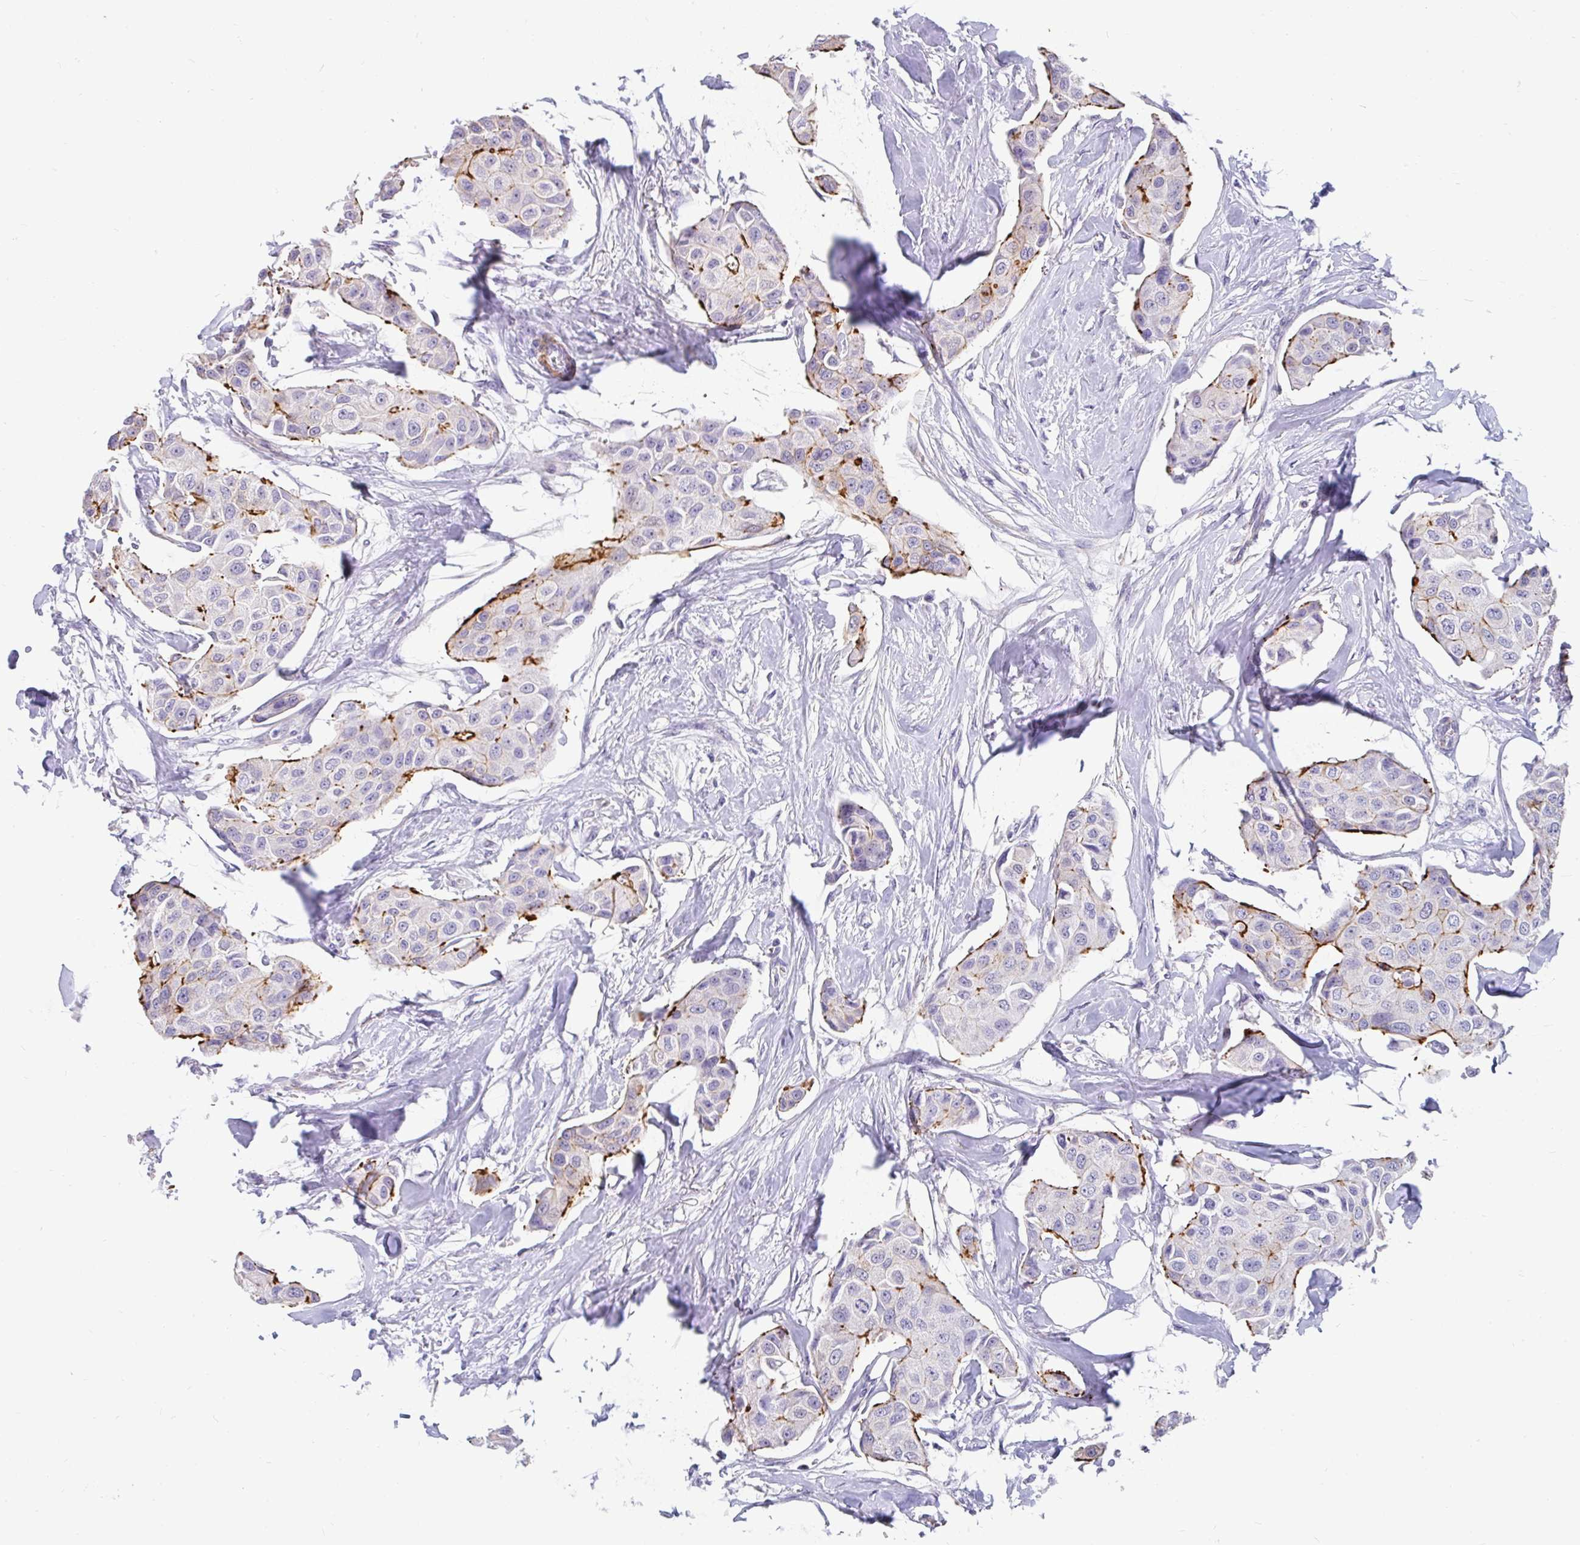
{"staining": {"intensity": "moderate", "quantity": "<25%", "location": "cytoplasmic/membranous"}, "tissue": "breast cancer", "cell_type": "Tumor cells", "image_type": "cancer", "snomed": [{"axis": "morphology", "description": "Duct carcinoma"}, {"axis": "topography", "description": "Breast"}, {"axis": "topography", "description": "Lymph node"}], "caption": "About <25% of tumor cells in human infiltrating ductal carcinoma (breast) exhibit moderate cytoplasmic/membranous protein expression as visualized by brown immunohistochemical staining.", "gene": "EML5", "patient": {"sex": "female", "age": 80}}